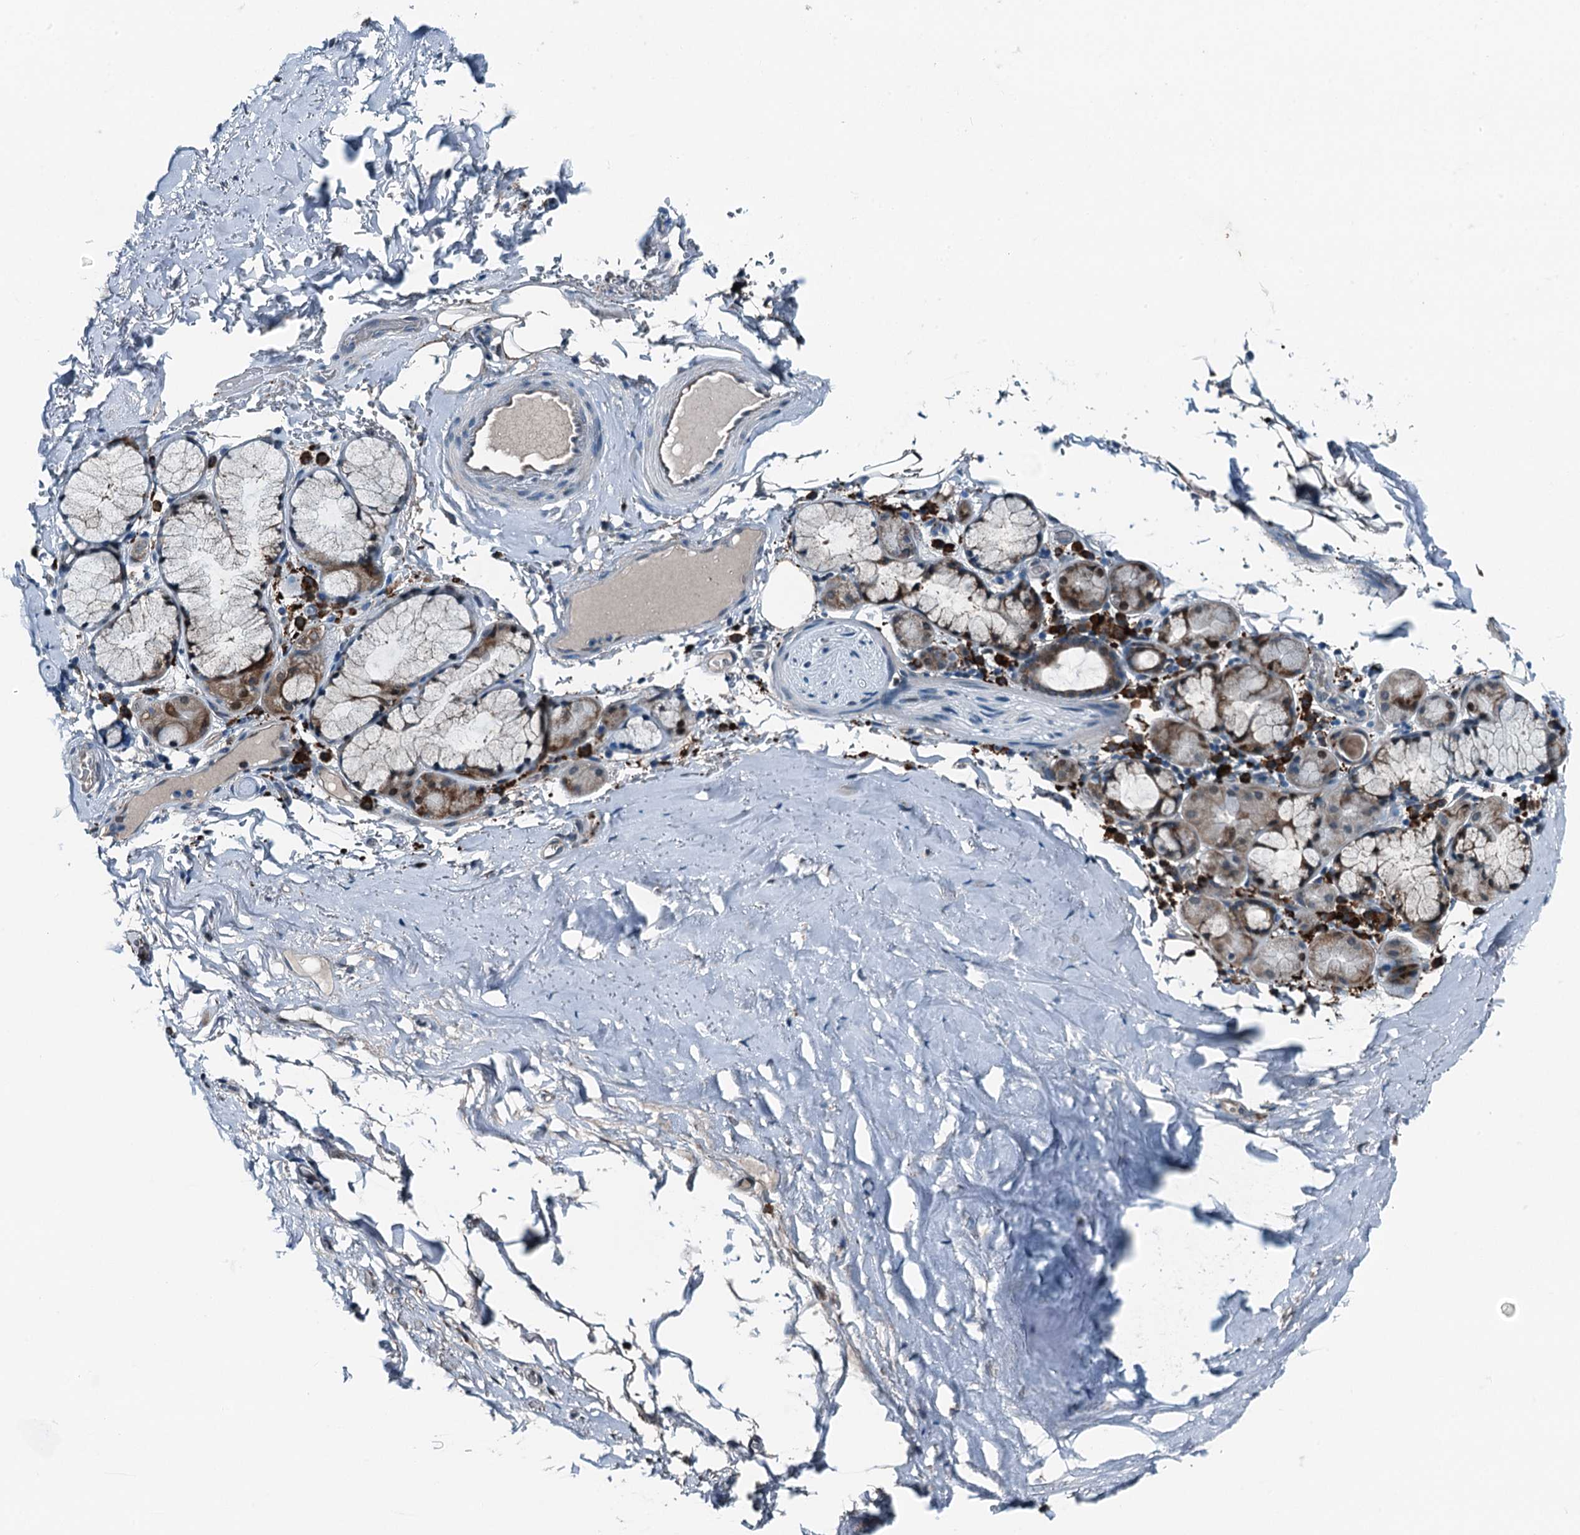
{"staining": {"intensity": "moderate", "quantity": "25%-75%", "location": "cytoplasmic/membranous"}, "tissue": "adipose tissue", "cell_type": "Adipocytes", "image_type": "normal", "snomed": [{"axis": "morphology", "description": "Normal tissue, NOS"}, {"axis": "topography", "description": "Lymph node"}, {"axis": "topography", "description": "Bronchus"}], "caption": "An IHC image of benign tissue is shown. Protein staining in brown shows moderate cytoplasmic/membranous positivity in adipose tissue within adipocytes. The protein is shown in brown color, while the nuclei are stained blue.", "gene": "TAMALIN", "patient": {"sex": "male", "age": 63}}